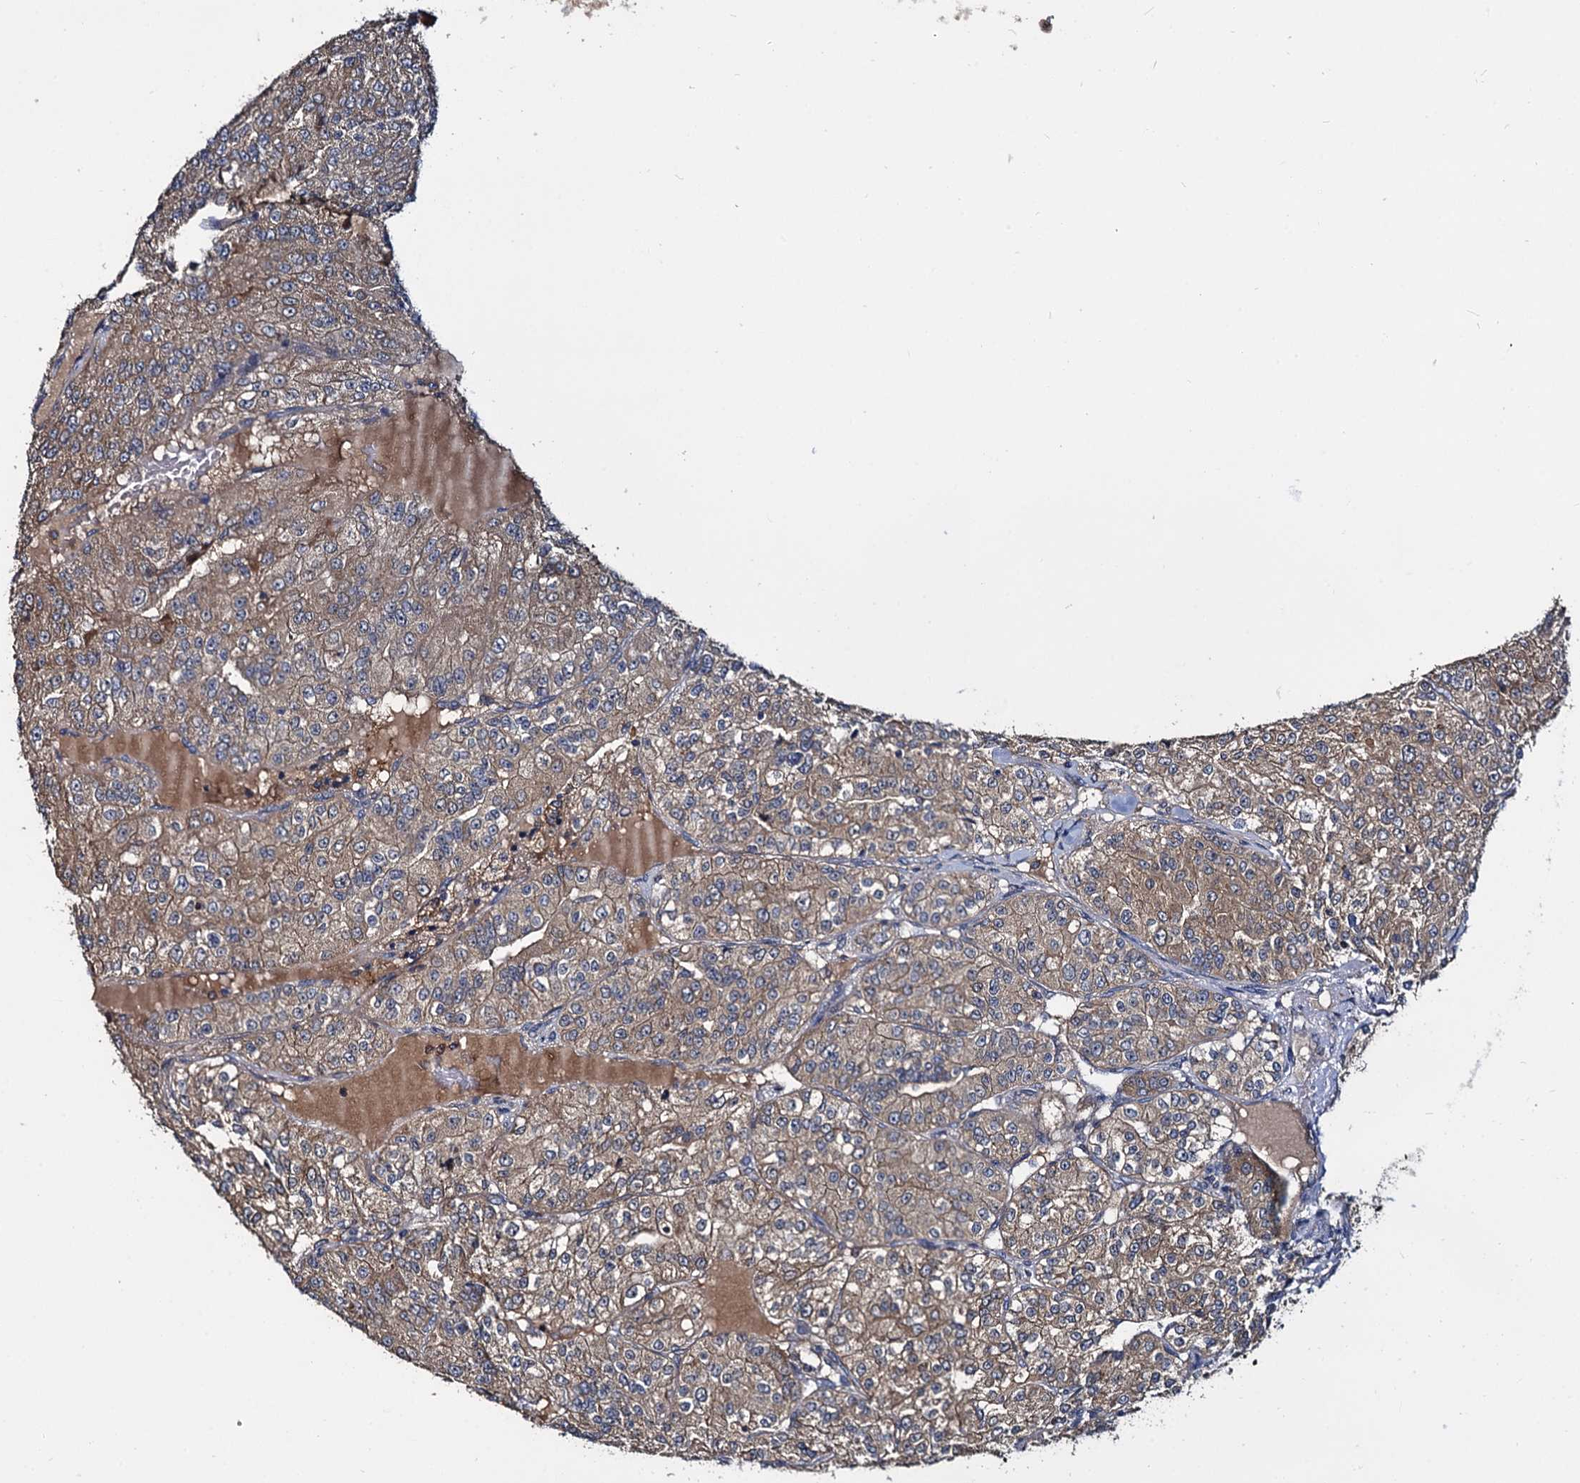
{"staining": {"intensity": "weak", "quantity": ">75%", "location": "cytoplasmic/membranous"}, "tissue": "renal cancer", "cell_type": "Tumor cells", "image_type": "cancer", "snomed": [{"axis": "morphology", "description": "Adenocarcinoma, NOS"}, {"axis": "topography", "description": "Kidney"}], "caption": "High-magnification brightfield microscopy of adenocarcinoma (renal) stained with DAB (brown) and counterstained with hematoxylin (blue). tumor cells exhibit weak cytoplasmic/membranous positivity is seen in about>75% of cells.", "gene": "CEP192", "patient": {"sex": "female", "age": 63}}